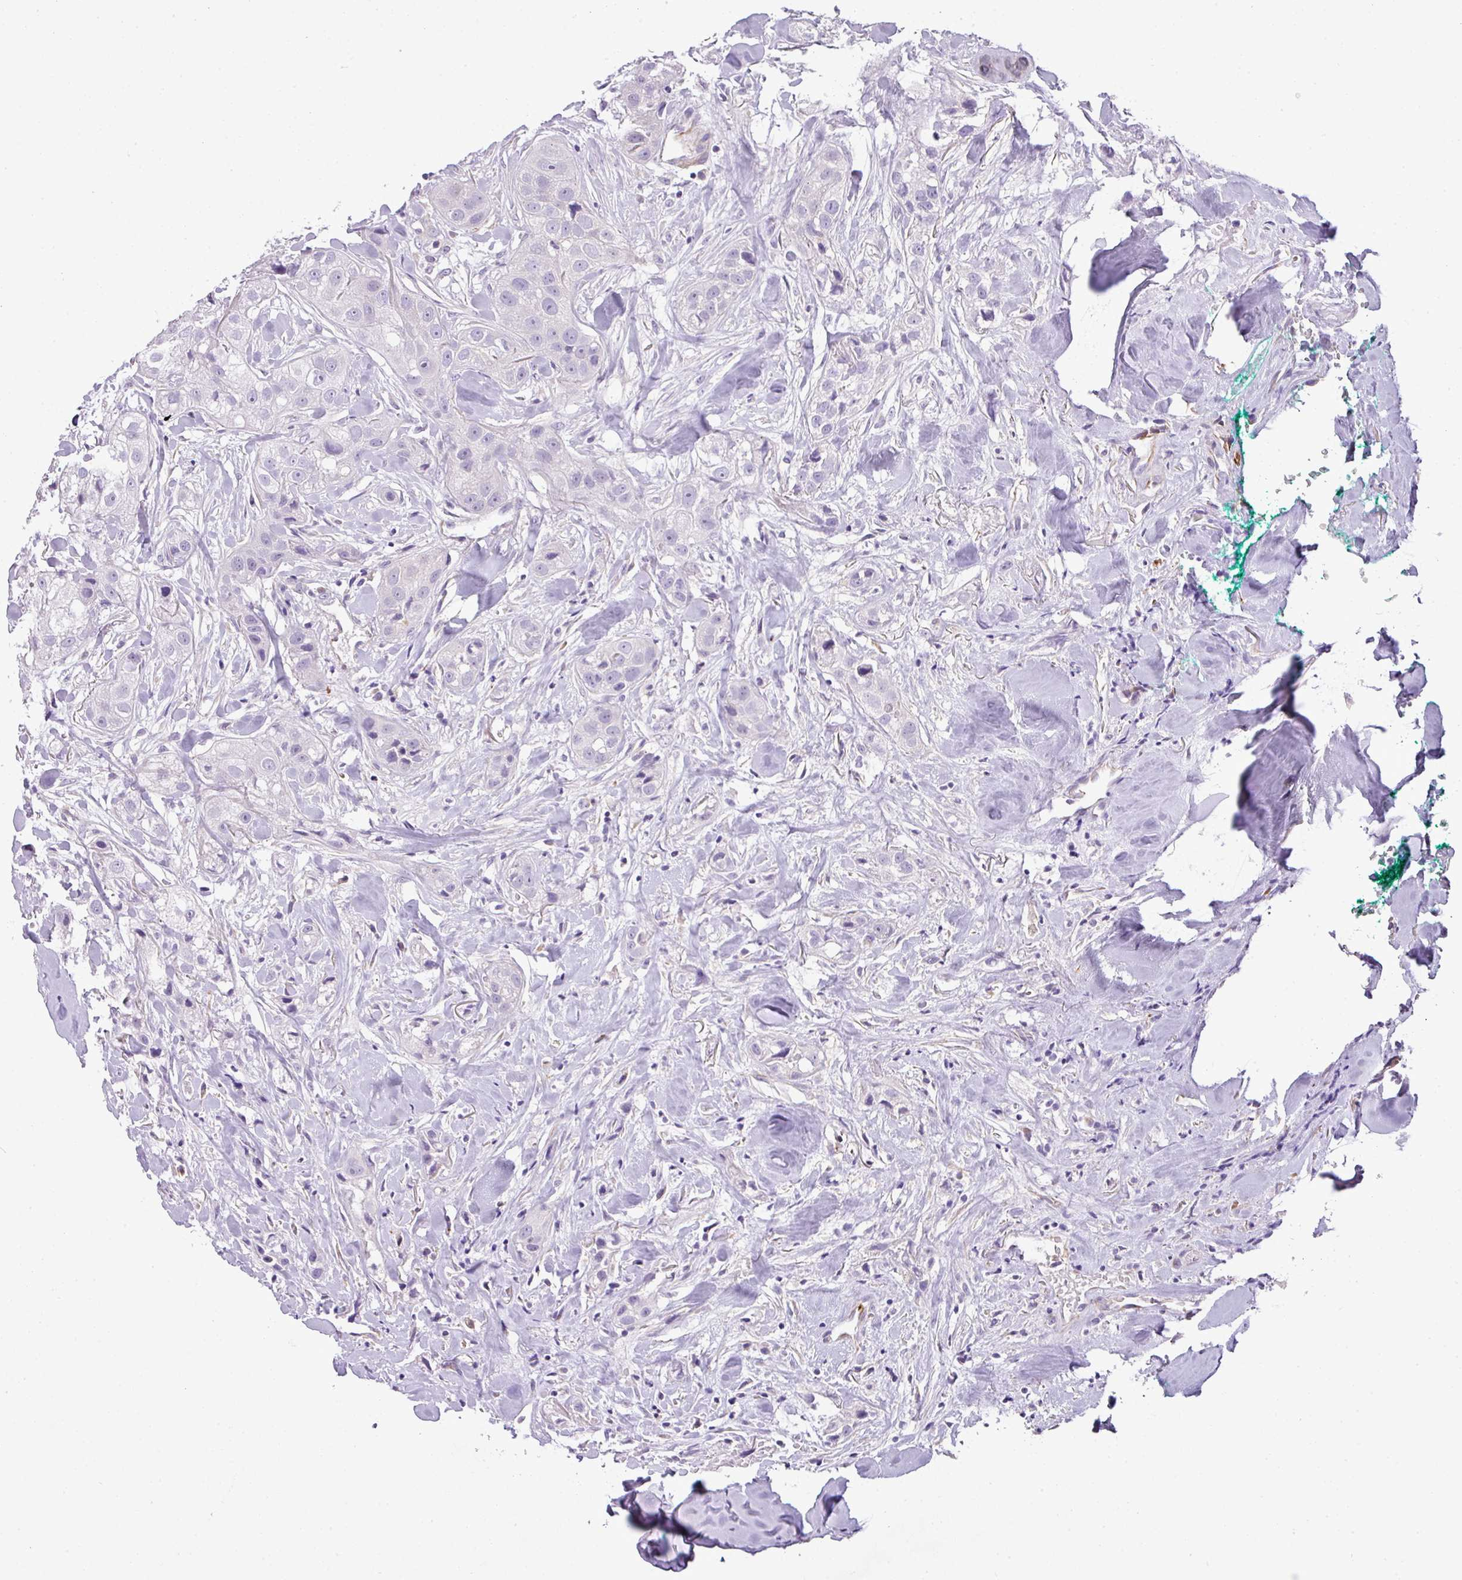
{"staining": {"intensity": "negative", "quantity": "none", "location": "none"}, "tissue": "head and neck cancer", "cell_type": "Tumor cells", "image_type": "cancer", "snomed": [{"axis": "morphology", "description": "Normal tissue, NOS"}, {"axis": "morphology", "description": "Squamous cell carcinoma, NOS"}, {"axis": "topography", "description": "Skeletal muscle"}, {"axis": "topography", "description": "Head-Neck"}], "caption": "A high-resolution image shows immunohistochemistry (IHC) staining of squamous cell carcinoma (head and neck), which shows no significant staining in tumor cells. (DAB (3,3'-diaminobenzidine) immunohistochemistry (IHC) with hematoxylin counter stain).", "gene": "ENSG00000273748", "patient": {"sex": "male", "age": 51}}